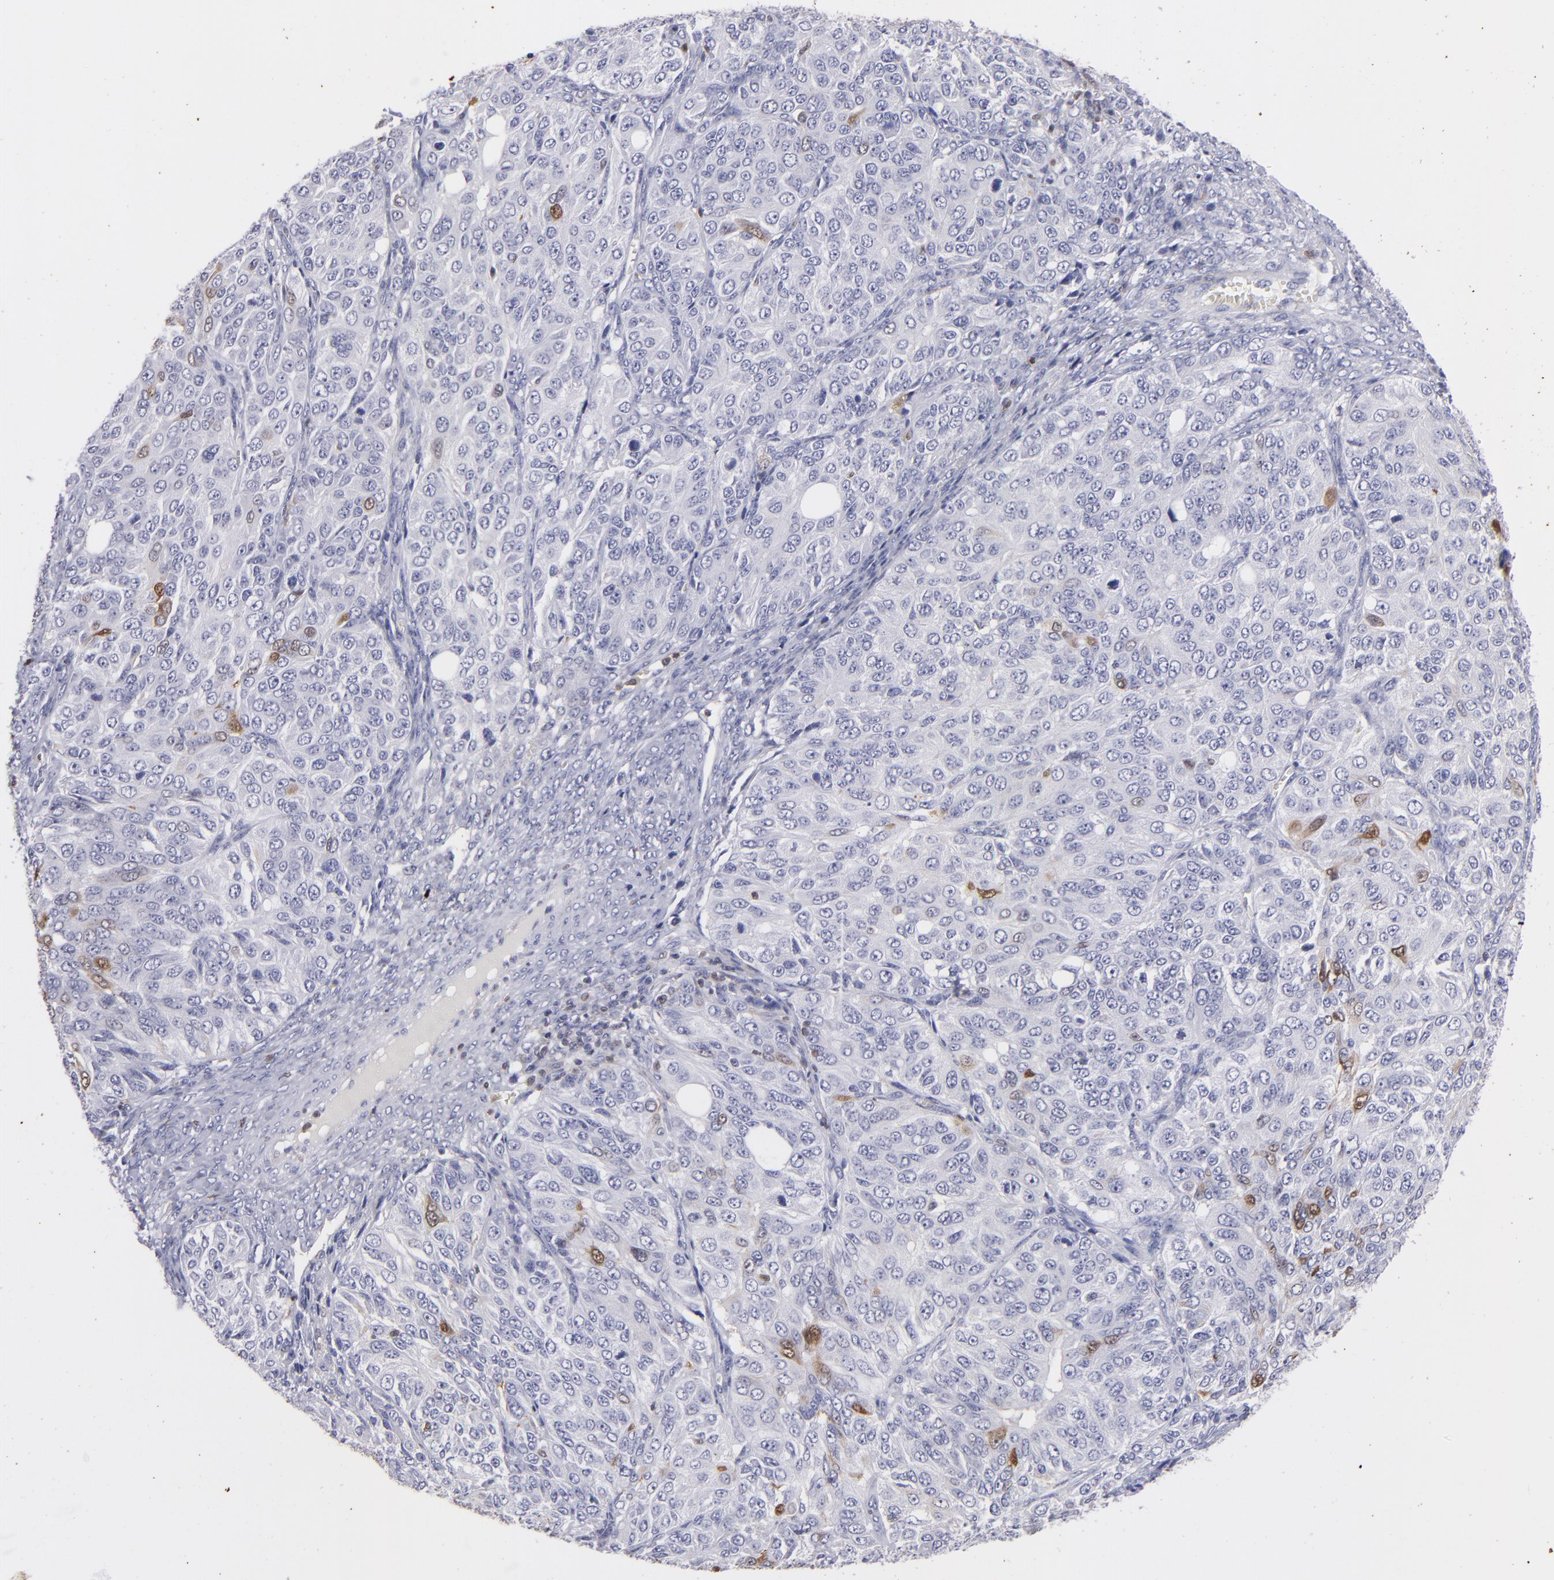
{"staining": {"intensity": "moderate", "quantity": "<25%", "location": "cytoplasmic/membranous,nuclear"}, "tissue": "ovarian cancer", "cell_type": "Tumor cells", "image_type": "cancer", "snomed": [{"axis": "morphology", "description": "Carcinoma, endometroid"}, {"axis": "topography", "description": "Ovary"}], "caption": "Immunohistochemical staining of human ovarian cancer reveals low levels of moderate cytoplasmic/membranous and nuclear expression in approximately <25% of tumor cells.", "gene": "S100A2", "patient": {"sex": "female", "age": 51}}